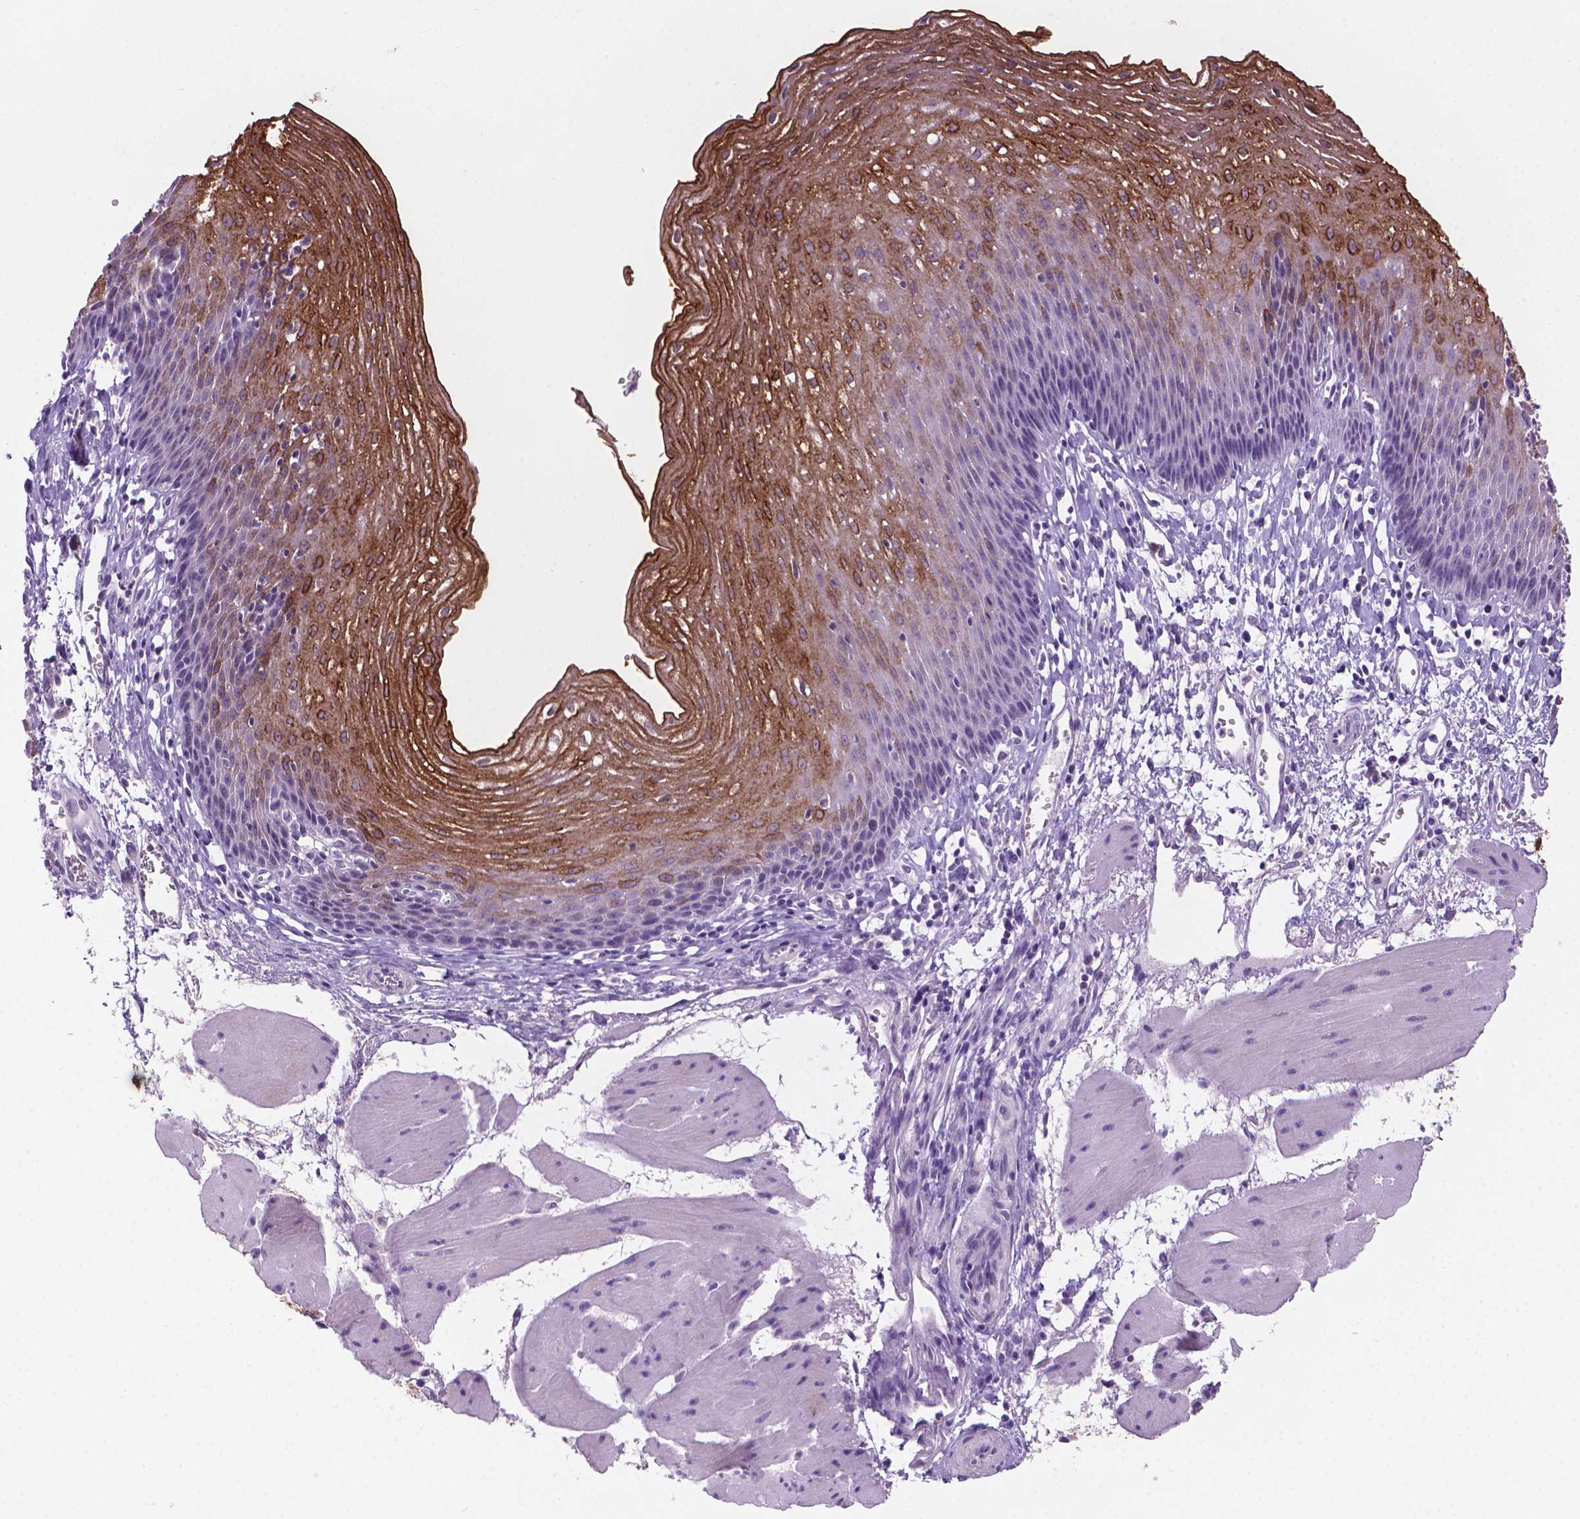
{"staining": {"intensity": "moderate", "quantity": "25%-75%", "location": "cytoplasmic/membranous"}, "tissue": "esophagus", "cell_type": "Squamous epithelial cells", "image_type": "normal", "snomed": [{"axis": "morphology", "description": "Normal tissue, NOS"}, {"axis": "topography", "description": "Esophagus"}], "caption": "Immunohistochemistry (IHC) staining of benign esophagus, which shows medium levels of moderate cytoplasmic/membranous positivity in approximately 25%-75% of squamous epithelial cells indicating moderate cytoplasmic/membranous protein expression. The staining was performed using DAB (brown) for protein detection and nuclei were counterstained in hematoxylin (blue).", "gene": "MUC1", "patient": {"sex": "female", "age": 64}}